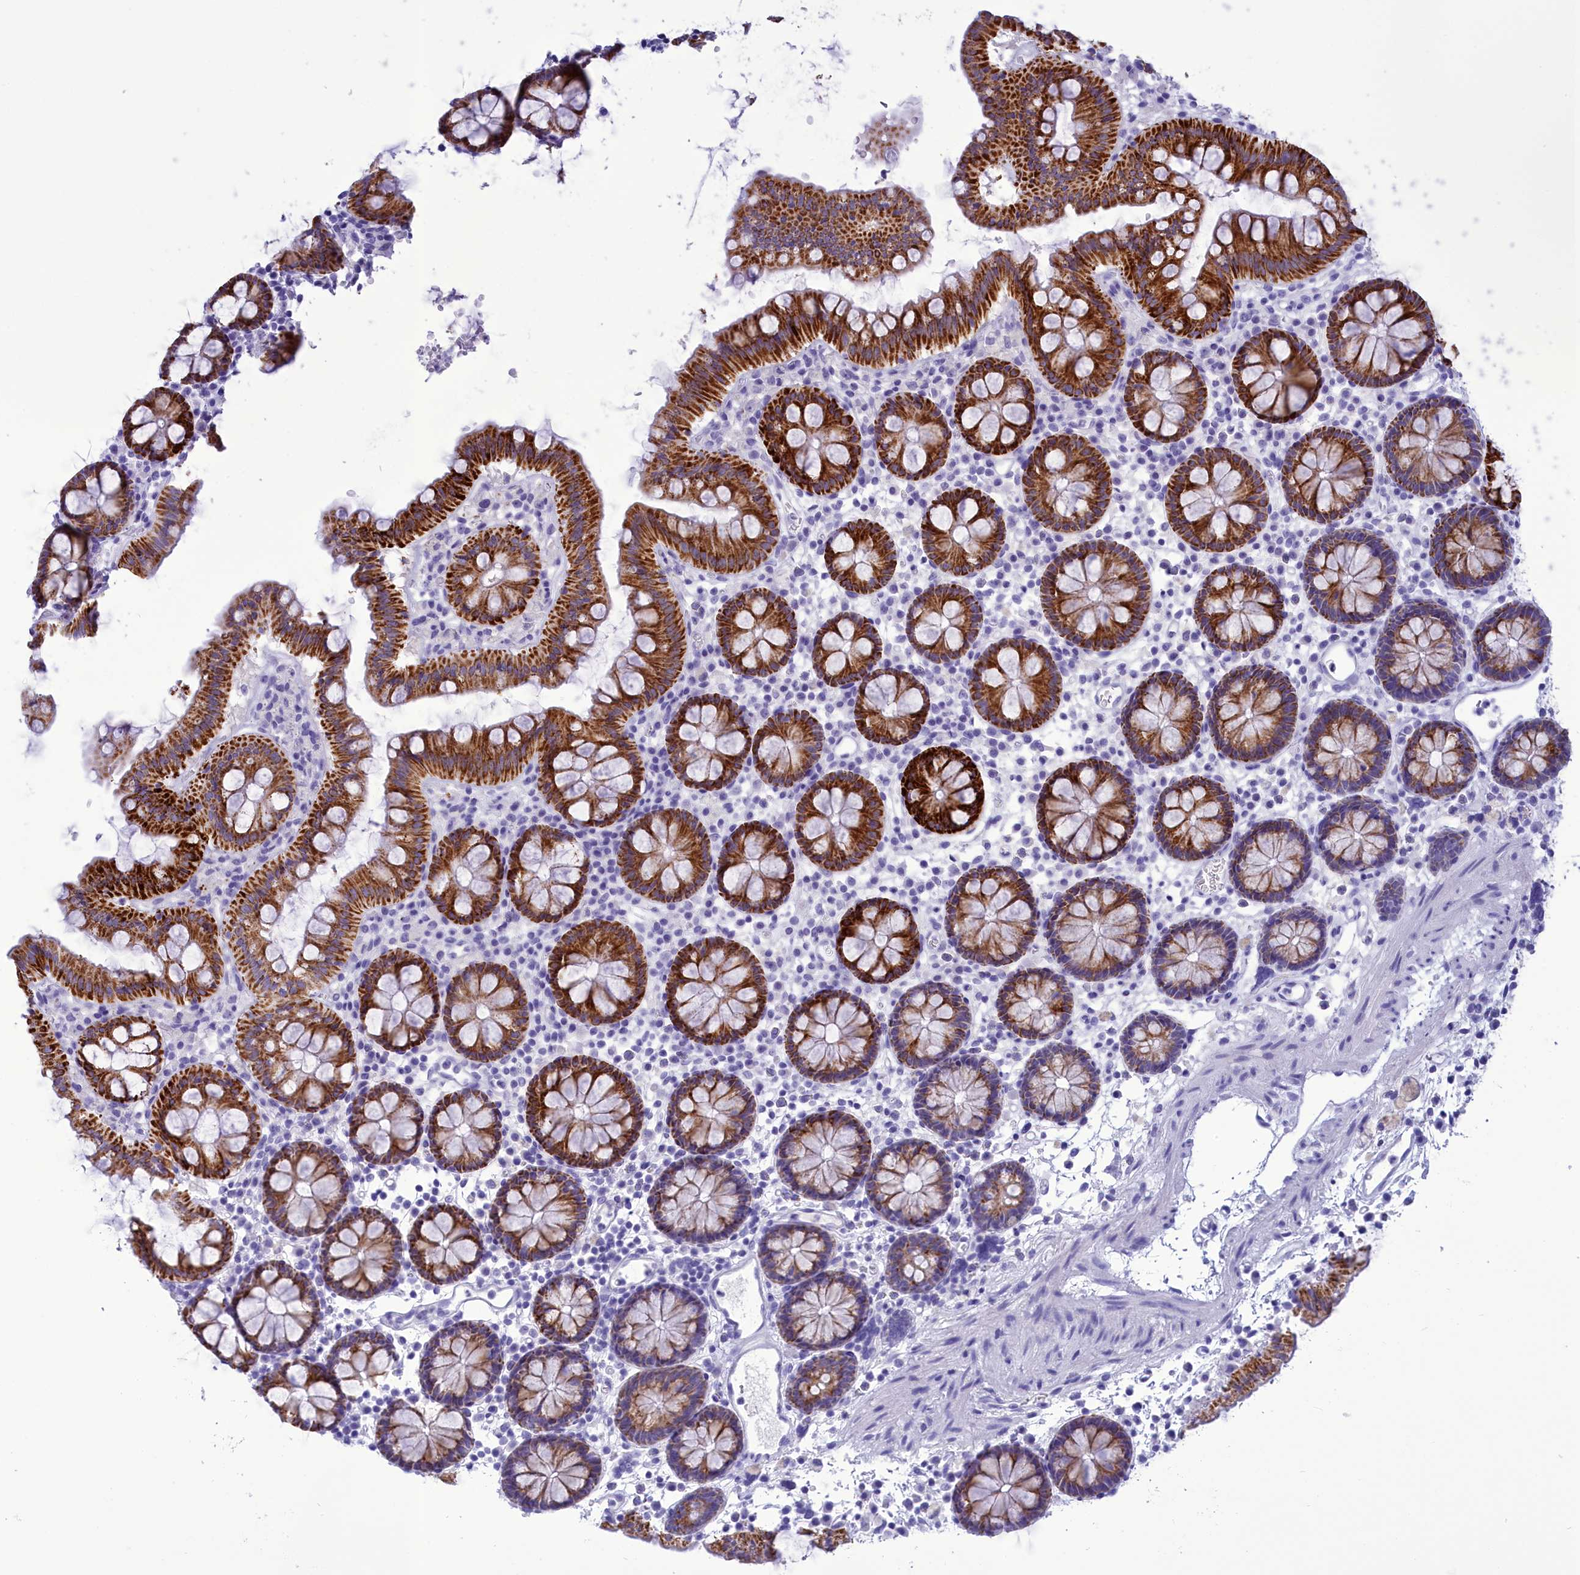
{"staining": {"intensity": "negative", "quantity": "none", "location": "none"}, "tissue": "colon", "cell_type": "Endothelial cells", "image_type": "normal", "snomed": [{"axis": "morphology", "description": "Normal tissue, NOS"}, {"axis": "topography", "description": "Colon"}], "caption": "Immunohistochemistry (IHC) photomicrograph of unremarkable colon: human colon stained with DAB (3,3'-diaminobenzidine) shows no significant protein expression in endothelial cells. (DAB immunohistochemistry visualized using brightfield microscopy, high magnification).", "gene": "BRI3", "patient": {"sex": "male", "age": 75}}